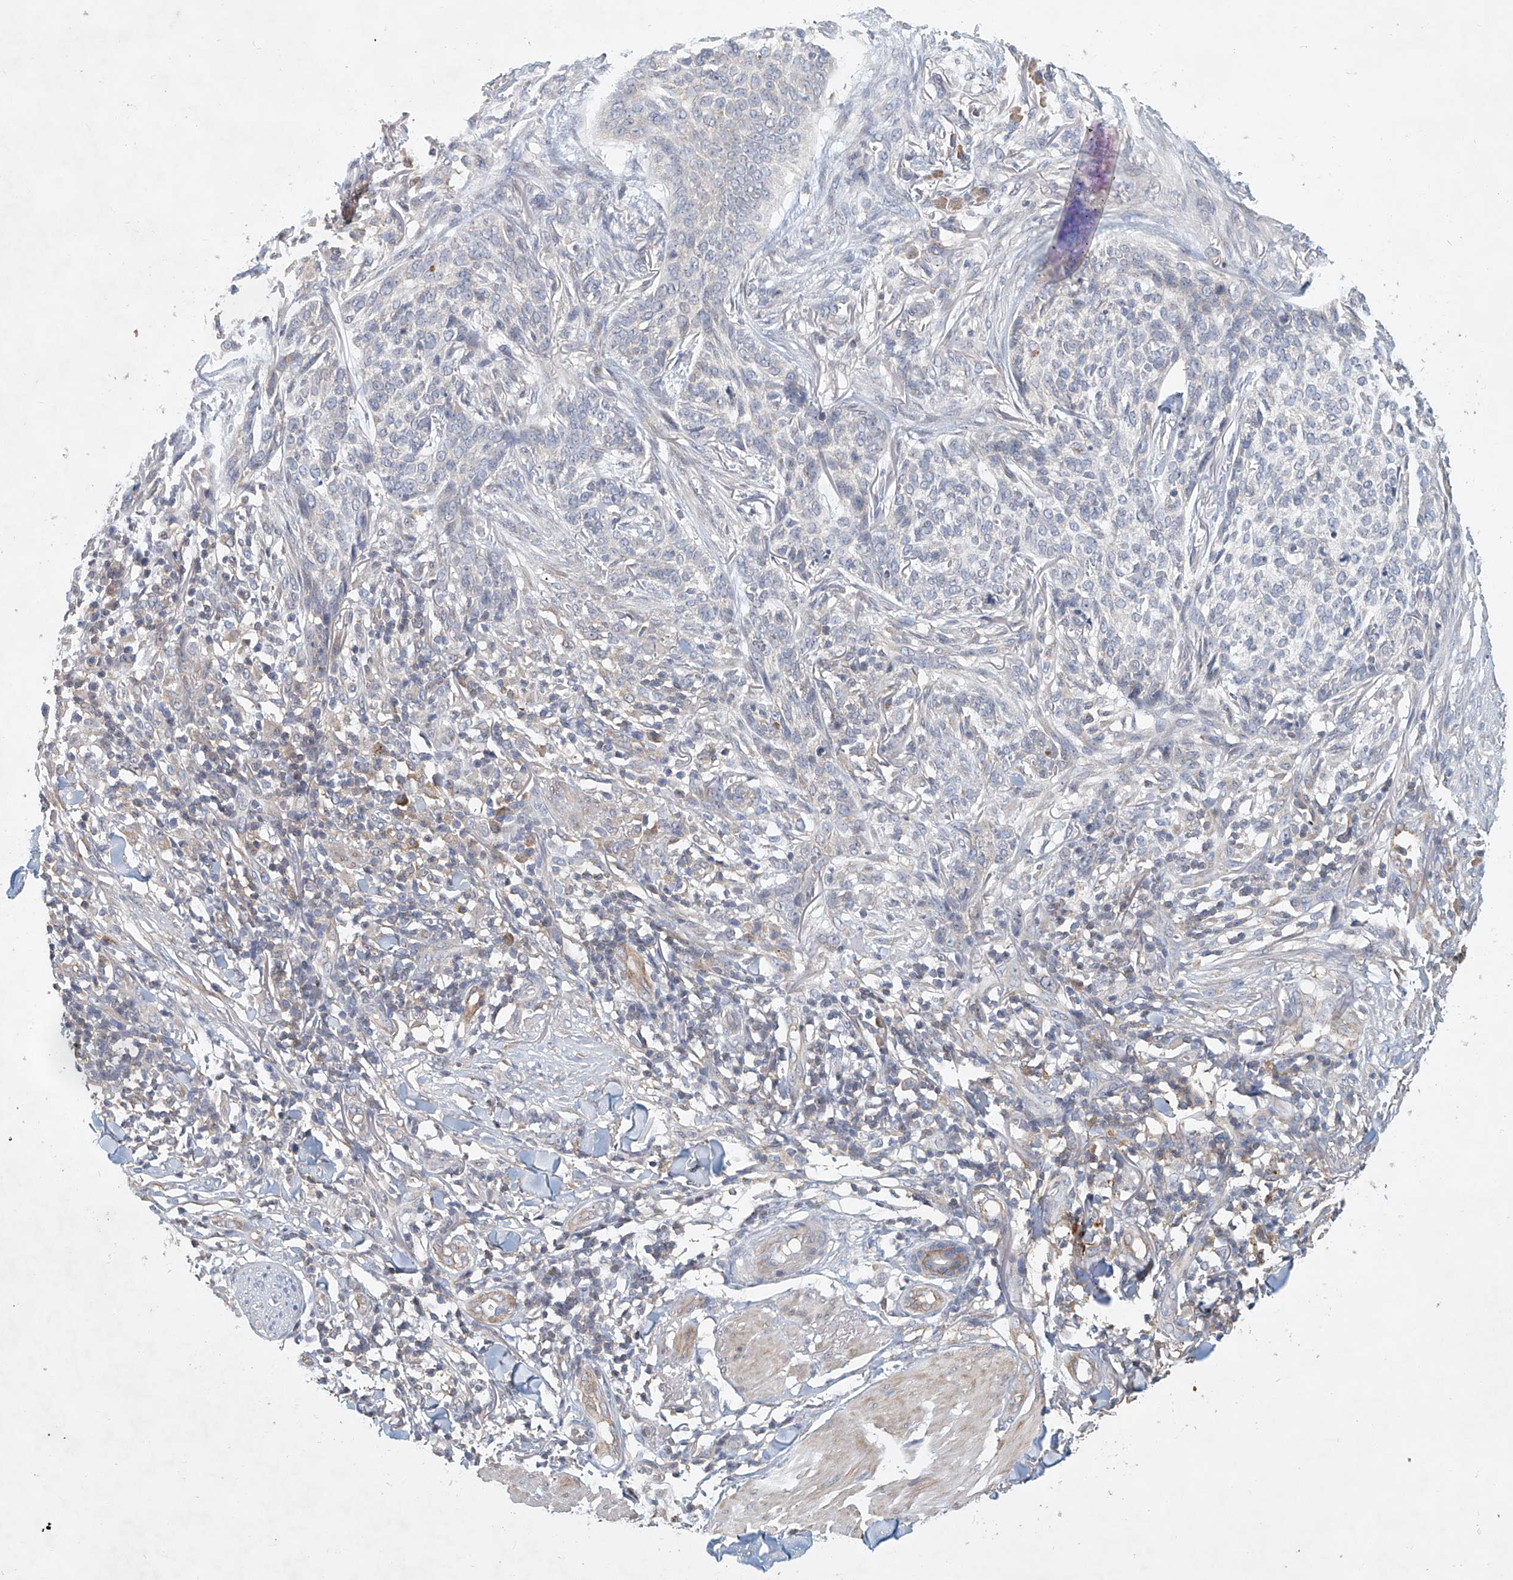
{"staining": {"intensity": "weak", "quantity": "<25%", "location": "cytoplasmic/membranous"}, "tissue": "skin cancer", "cell_type": "Tumor cells", "image_type": "cancer", "snomed": [{"axis": "morphology", "description": "Basal cell carcinoma"}, {"axis": "topography", "description": "Skin"}], "caption": "Tumor cells show no significant protein staining in skin cancer (basal cell carcinoma). (DAB IHC visualized using brightfield microscopy, high magnification).", "gene": "CARMIL1", "patient": {"sex": "female", "age": 64}}